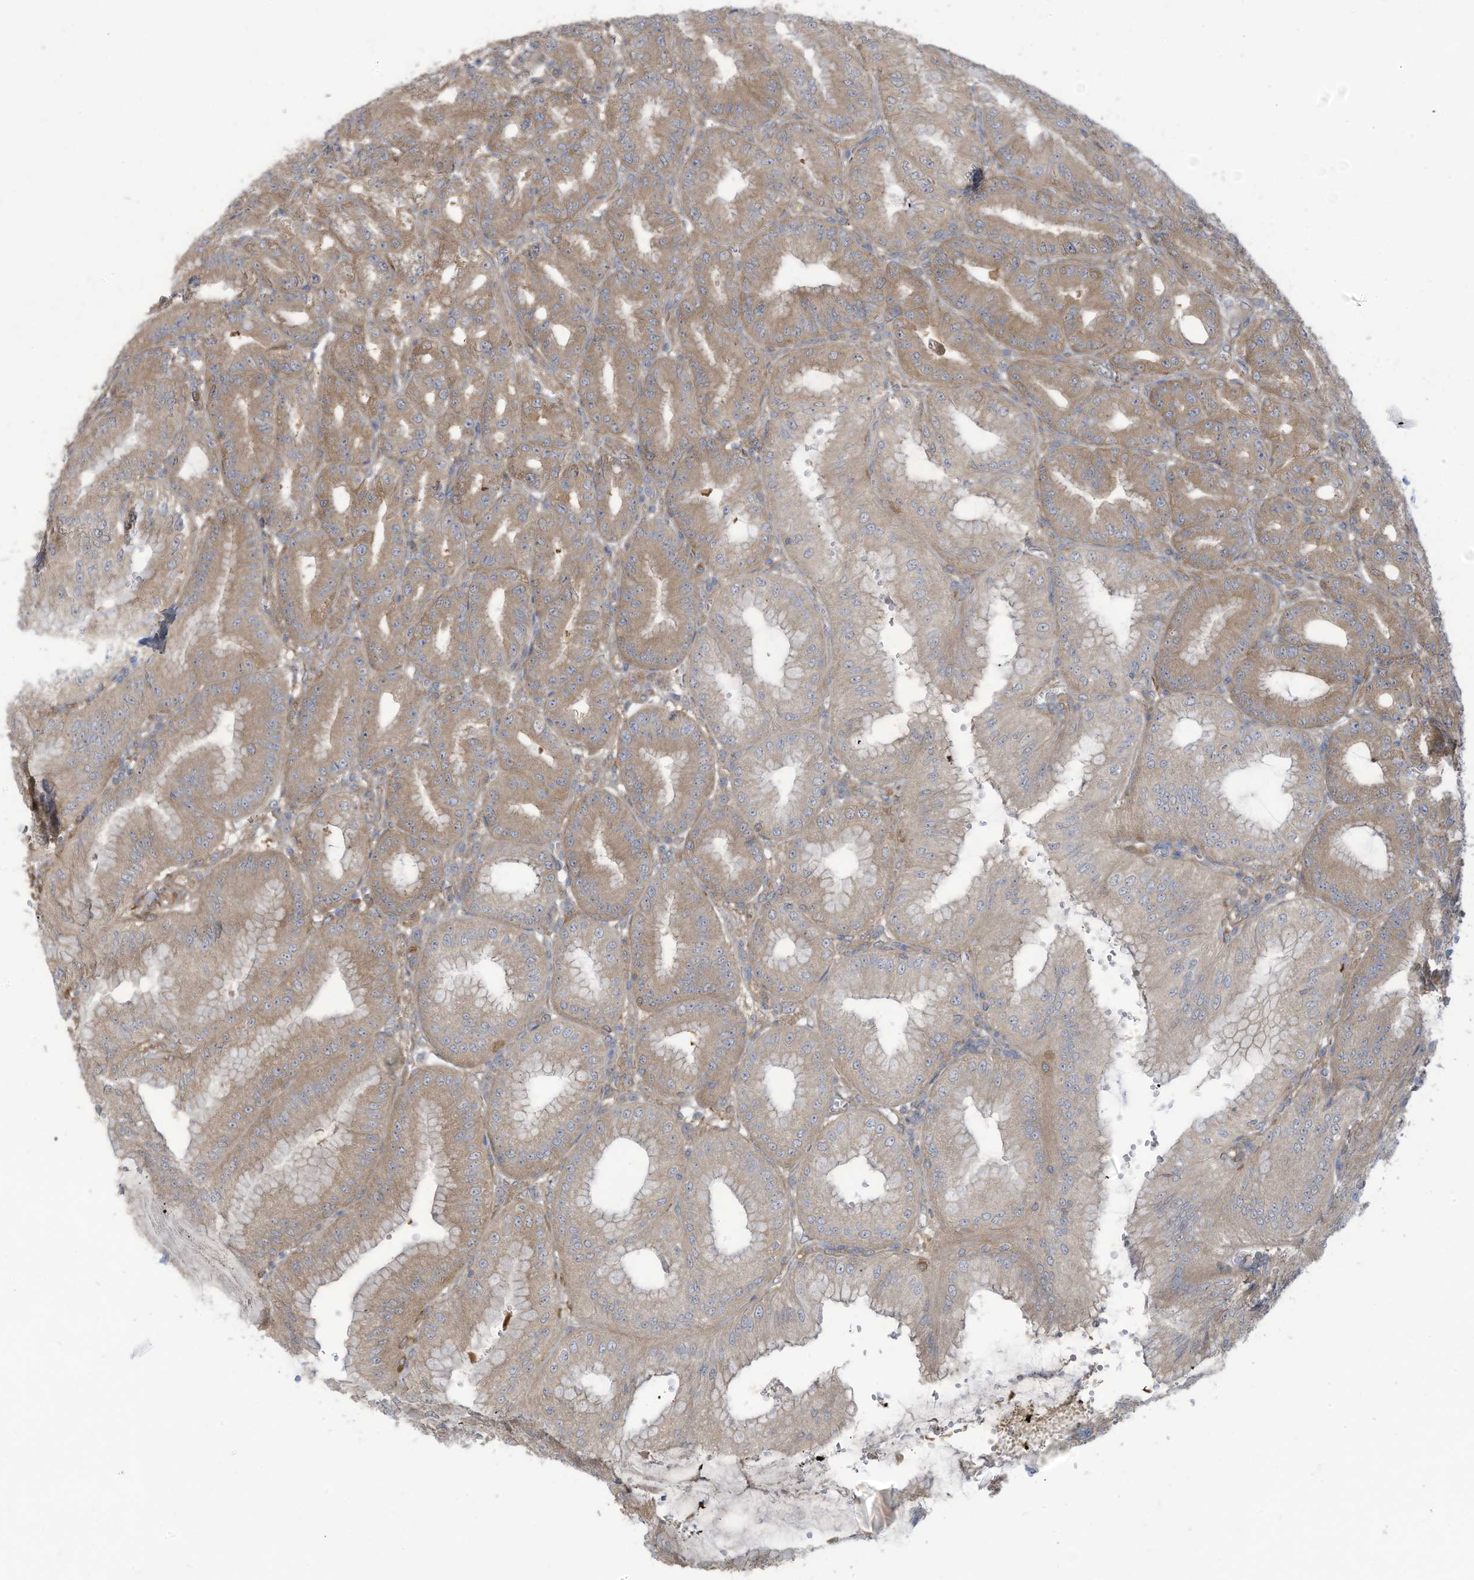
{"staining": {"intensity": "moderate", "quantity": ">75%", "location": "cytoplasmic/membranous"}, "tissue": "stomach", "cell_type": "Glandular cells", "image_type": "normal", "snomed": [{"axis": "morphology", "description": "Normal tissue, NOS"}, {"axis": "topography", "description": "Stomach, lower"}], "caption": "Immunohistochemical staining of normal stomach reveals moderate cytoplasmic/membranous protein staining in approximately >75% of glandular cells.", "gene": "ADI1", "patient": {"sex": "male", "age": 71}}